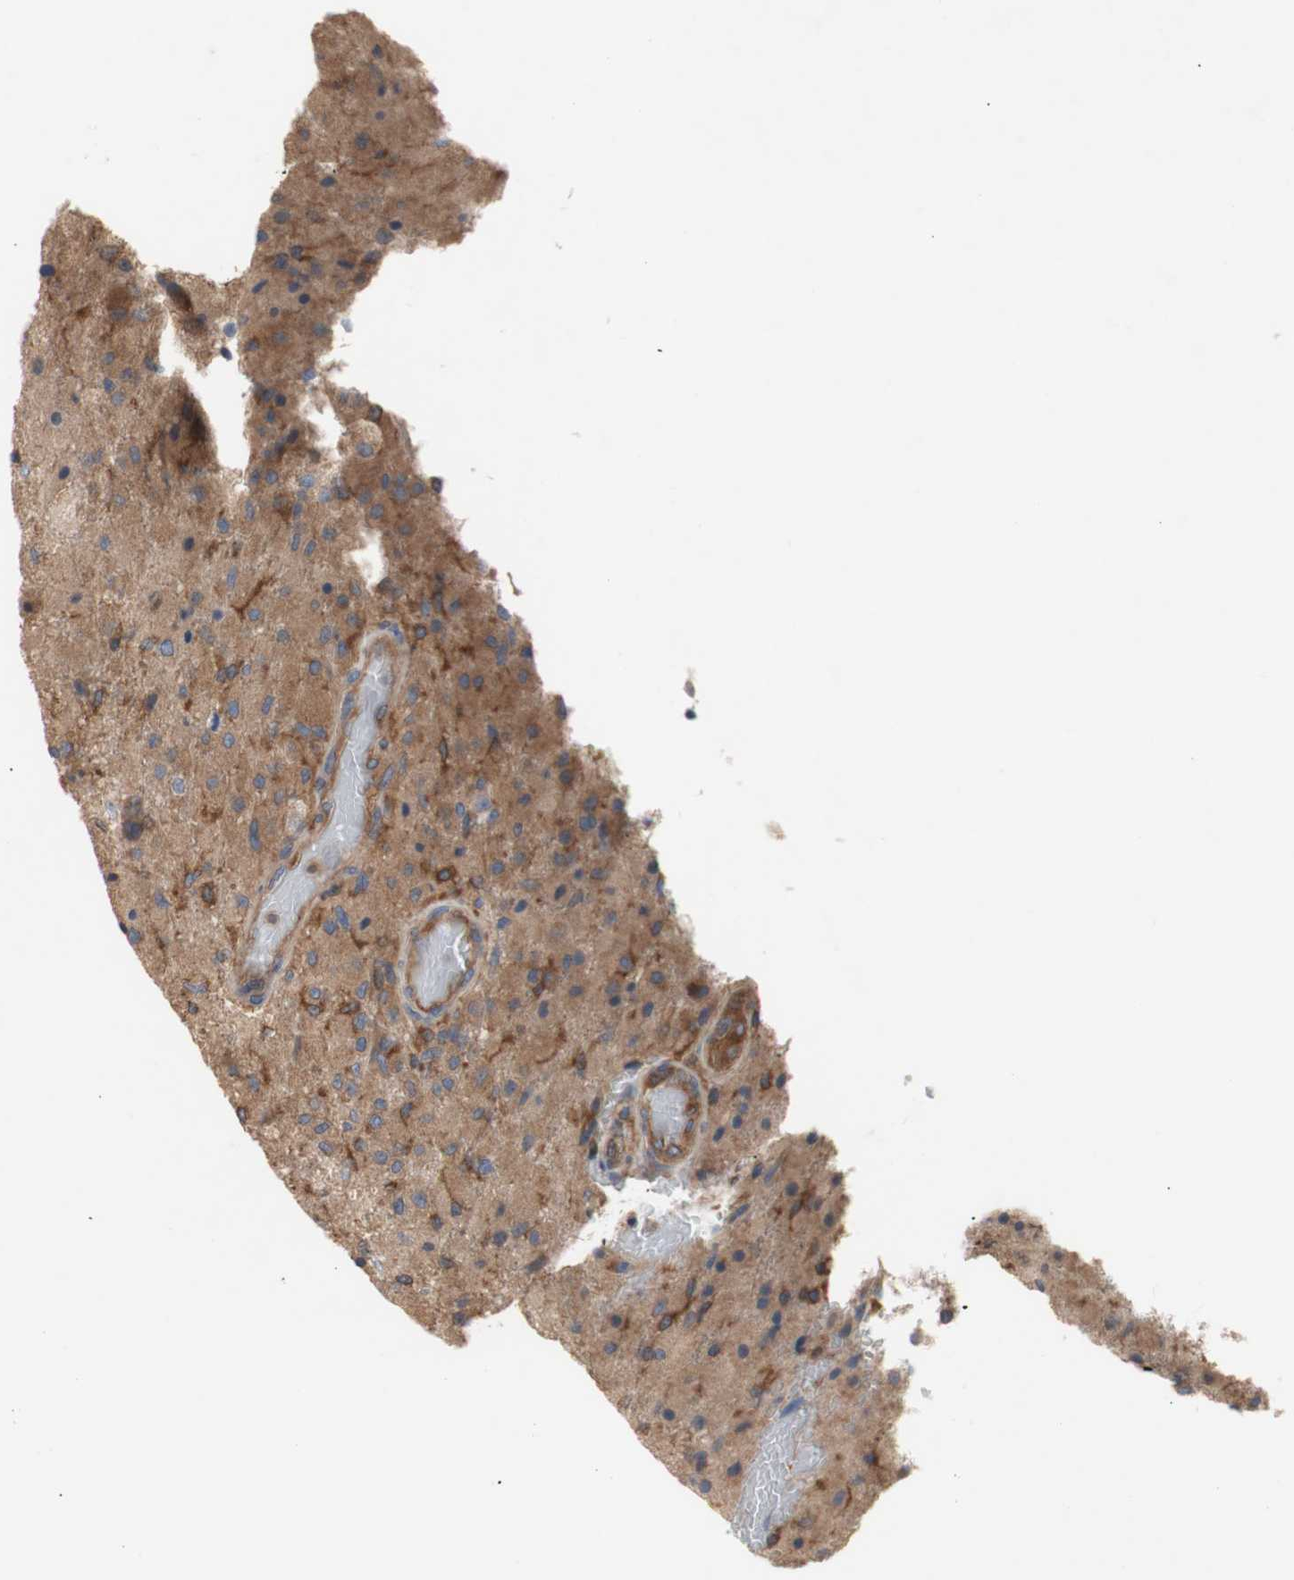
{"staining": {"intensity": "moderate", "quantity": ">75%", "location": "cytoplasmic/membranous"}, "tissue": "glioma", "cell_type": "Tumor cells", "image_type": "cancer", "snomed": [{"axis": "morphology", "description": "Normal tissue, NOS"}, {"axis": "morphology", "description": "Glioma, malignant, High grade"}, {"axis": "topography", "description": "Cerebral cortex"}], "caption": "Immunohistochemistry image of human malignant glioma (high-grade) stained for a protein (brown), which reveals medium levels of moderate cytoplasmic/membranous staining in about >75% of tumor cells.", "gene": "IKBKG", "patient": {"sex": "male", "age": 77}}